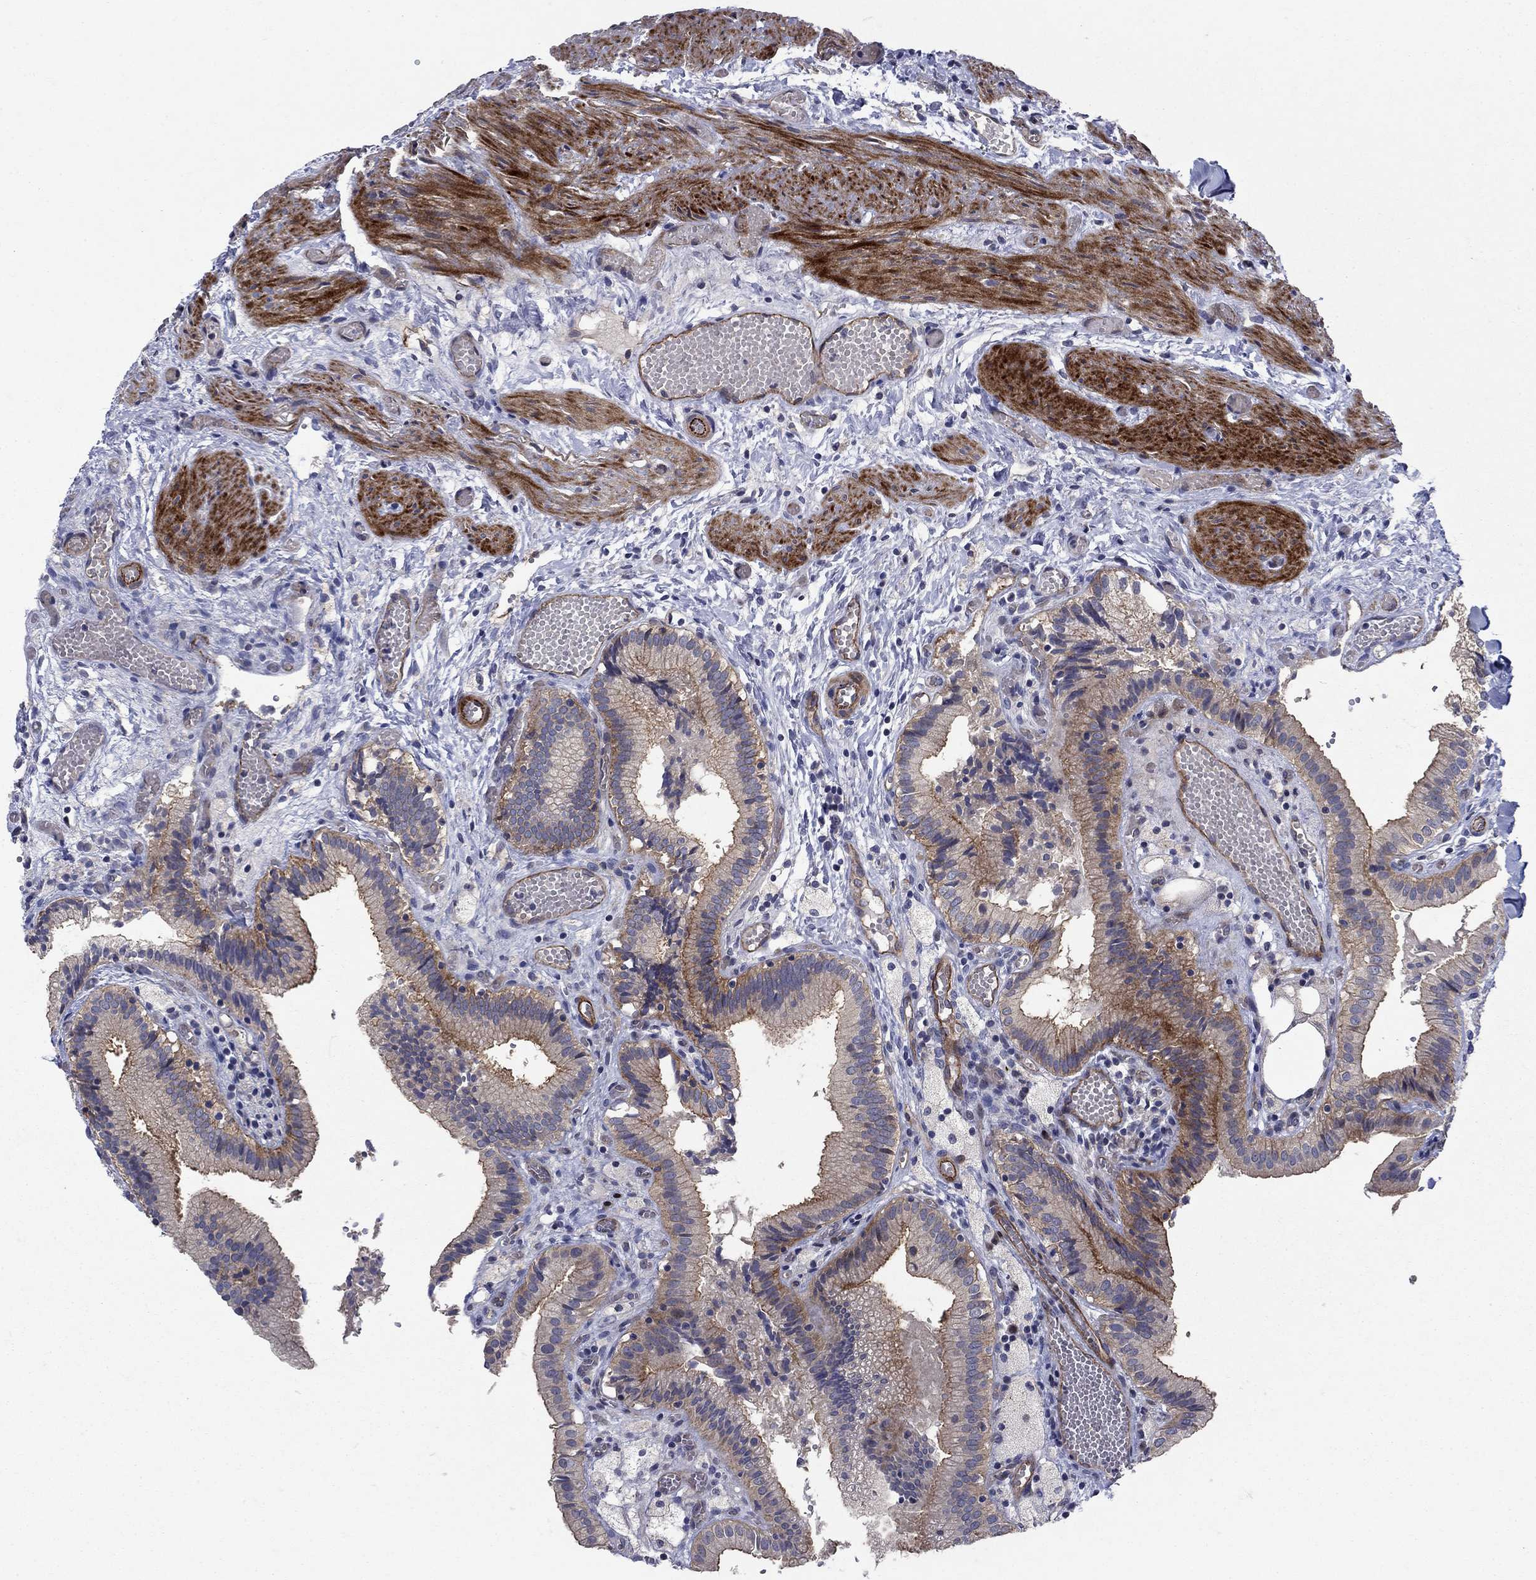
{"staining": {"intensity": "strong", "quantity": "25%-75%", "location": "cytoplasmic/membranous"}, "tissue": "gallbladder", "cell_type": "Glandular cells", "image_type": "normal", "snomed": [{"axis": "morphology", "description": "Normal tissue, NOS"}, {"axis": "topography", "description": "Gallbladder"}], "caption": "Brown immunohistochemical staining in unremarkable human gallbladder reveals strong cytoplasmic/membranous expression in approximately 25%-75% of glandular cells. (IHC, brightfield microscopy, high magnification).", "gene": "SLC7A1", "patient": {"sex": "female", "age": 24}}